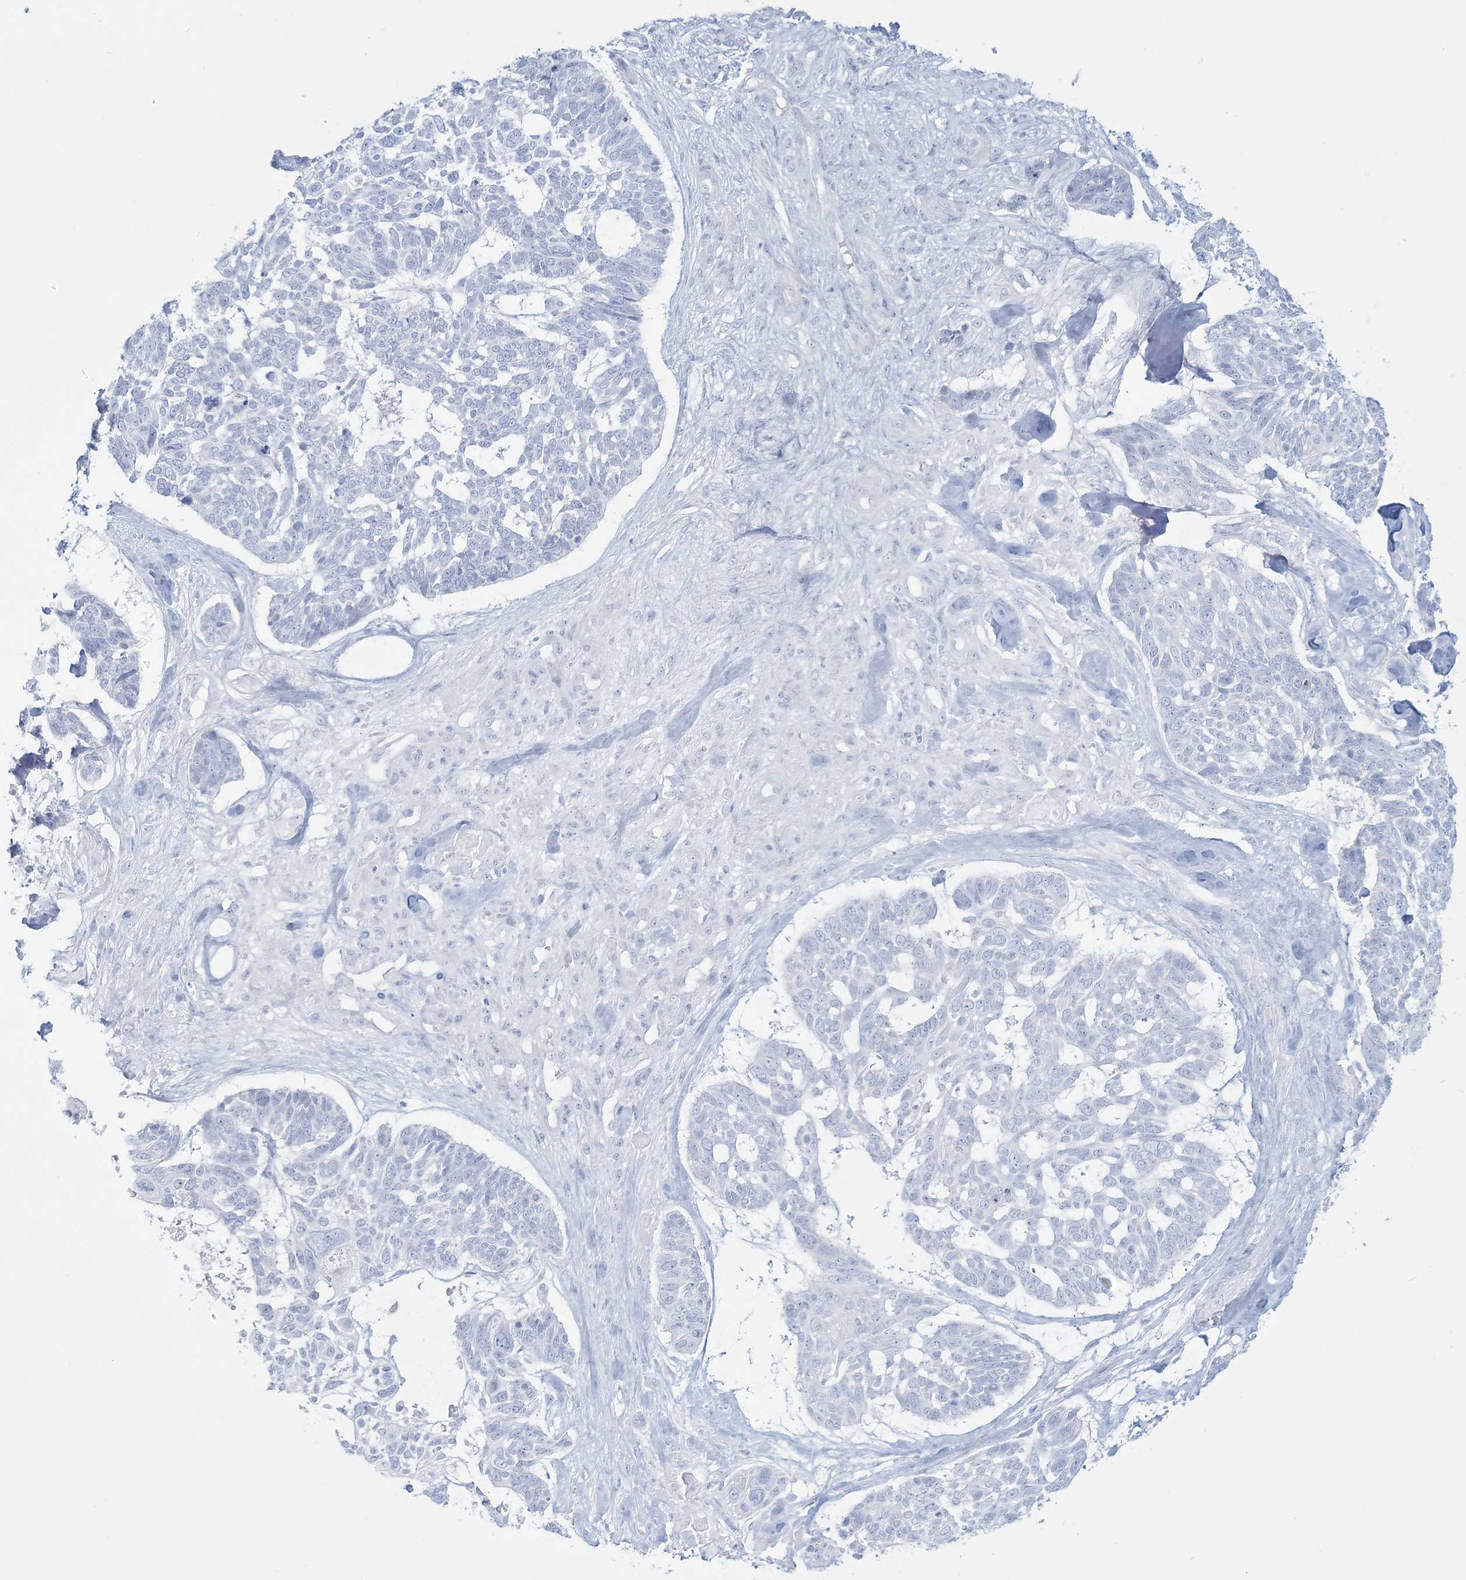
{"staining": {"intensity": "negative", "quantity": "none", "location": "none"}, "tissue": "skin cancer", "cell_type": "Tumor cells", "image_type": "cancer", "snomed": [{"axis": "morphology", "description": "Basal cell carcinoma"}, {"axis": "topography", "description": "Skin"}], "caption": "The image shows no significant positivity in tumor cells of skin basal cell carcinoma.", "gene": "ADGB", "patient": {"sex": "male", "age": 88}}